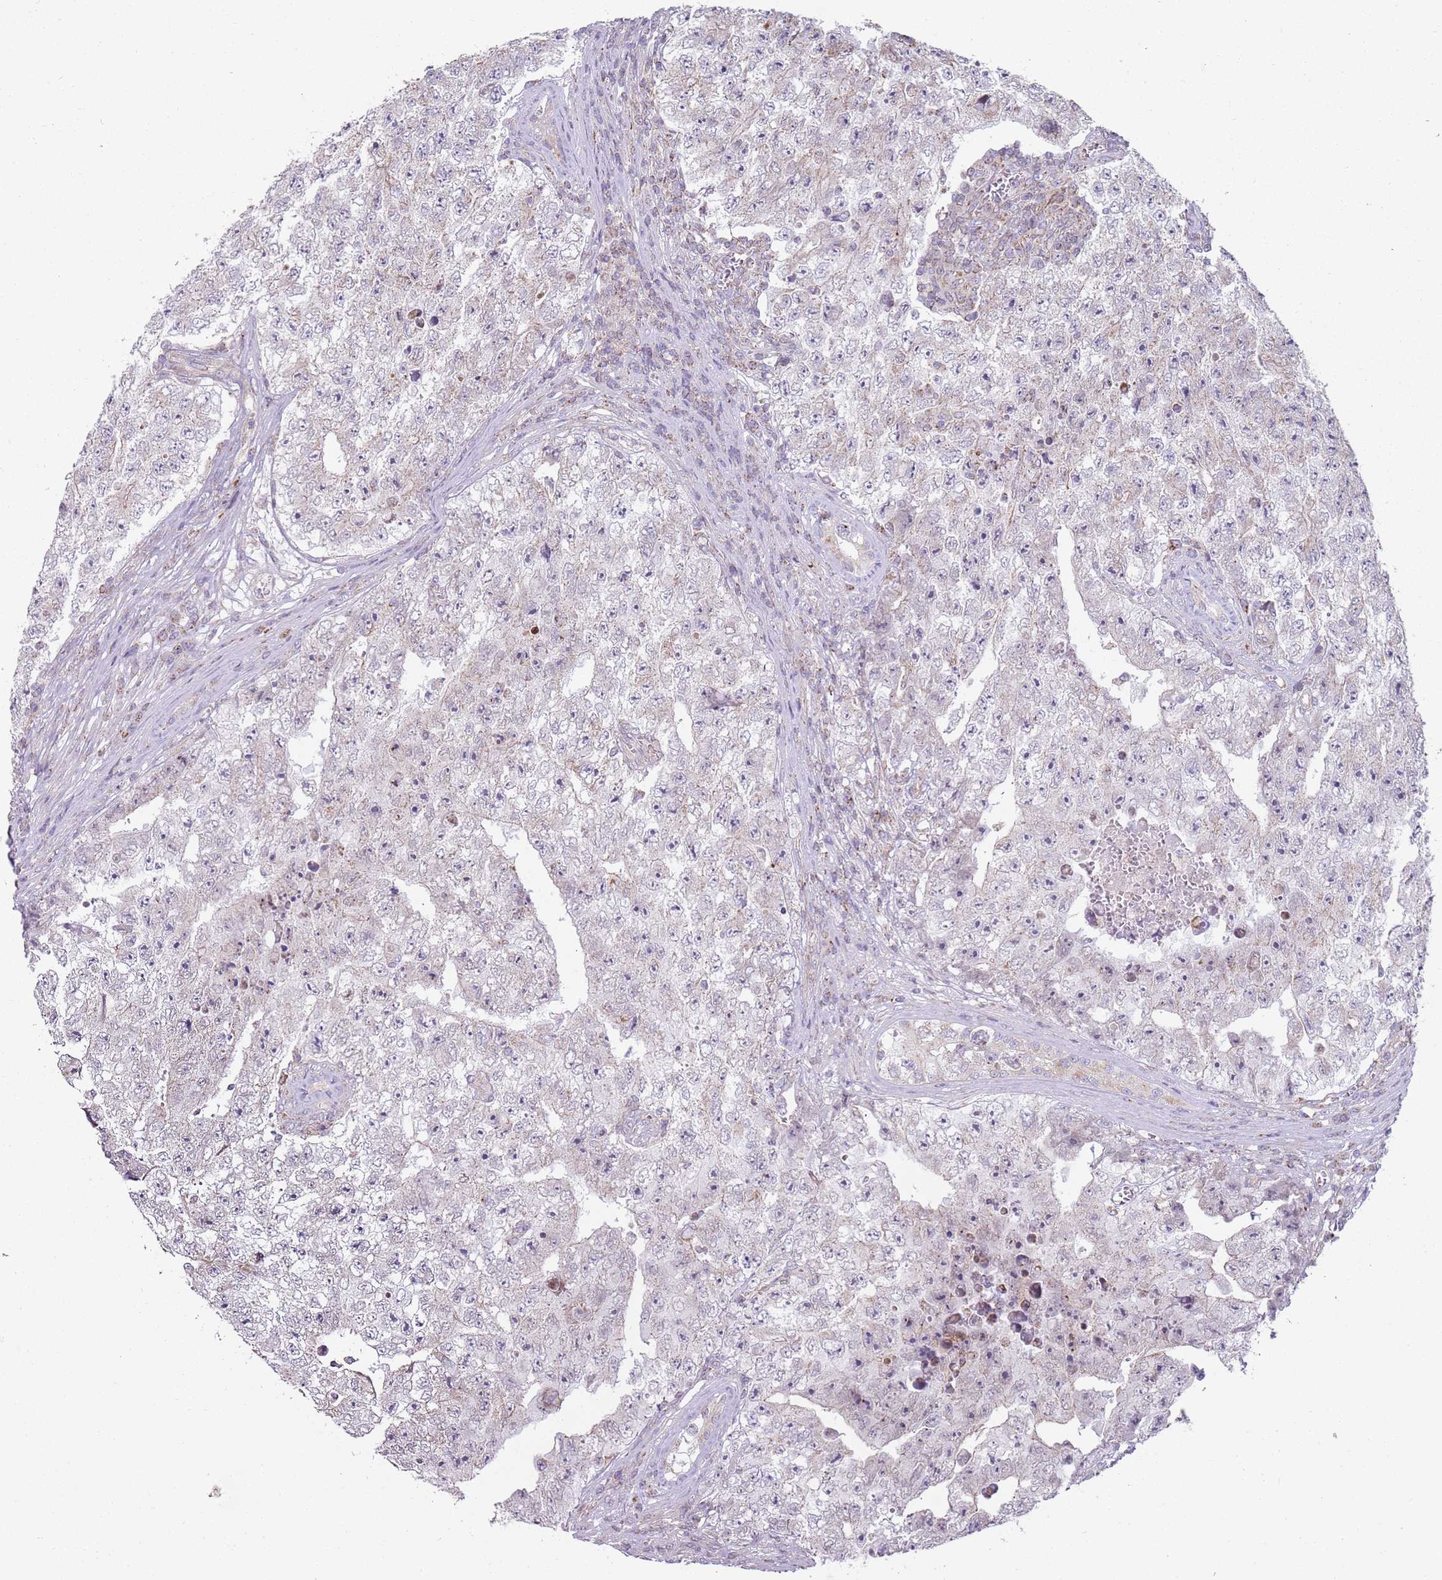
{"staining": {"intensity": "negative", "quantity": "none", "location": "none"}, "tissue": "testis cancer", "cell_type": "Tumor cells", "image_type": "cancer", "snomed": [{"axis": "morphology", "description": "Carcinoma, Embryonal, NOS"}, {"axis": "topography", "description": "Testis"}], "caption": "Immunohistochemistry (IHC) of human testis cancer (embryonal carcinoma) reveals no expression in tumor cells.", "gene": "GAS8", "patient": {"sex": "male", "age": 17}}